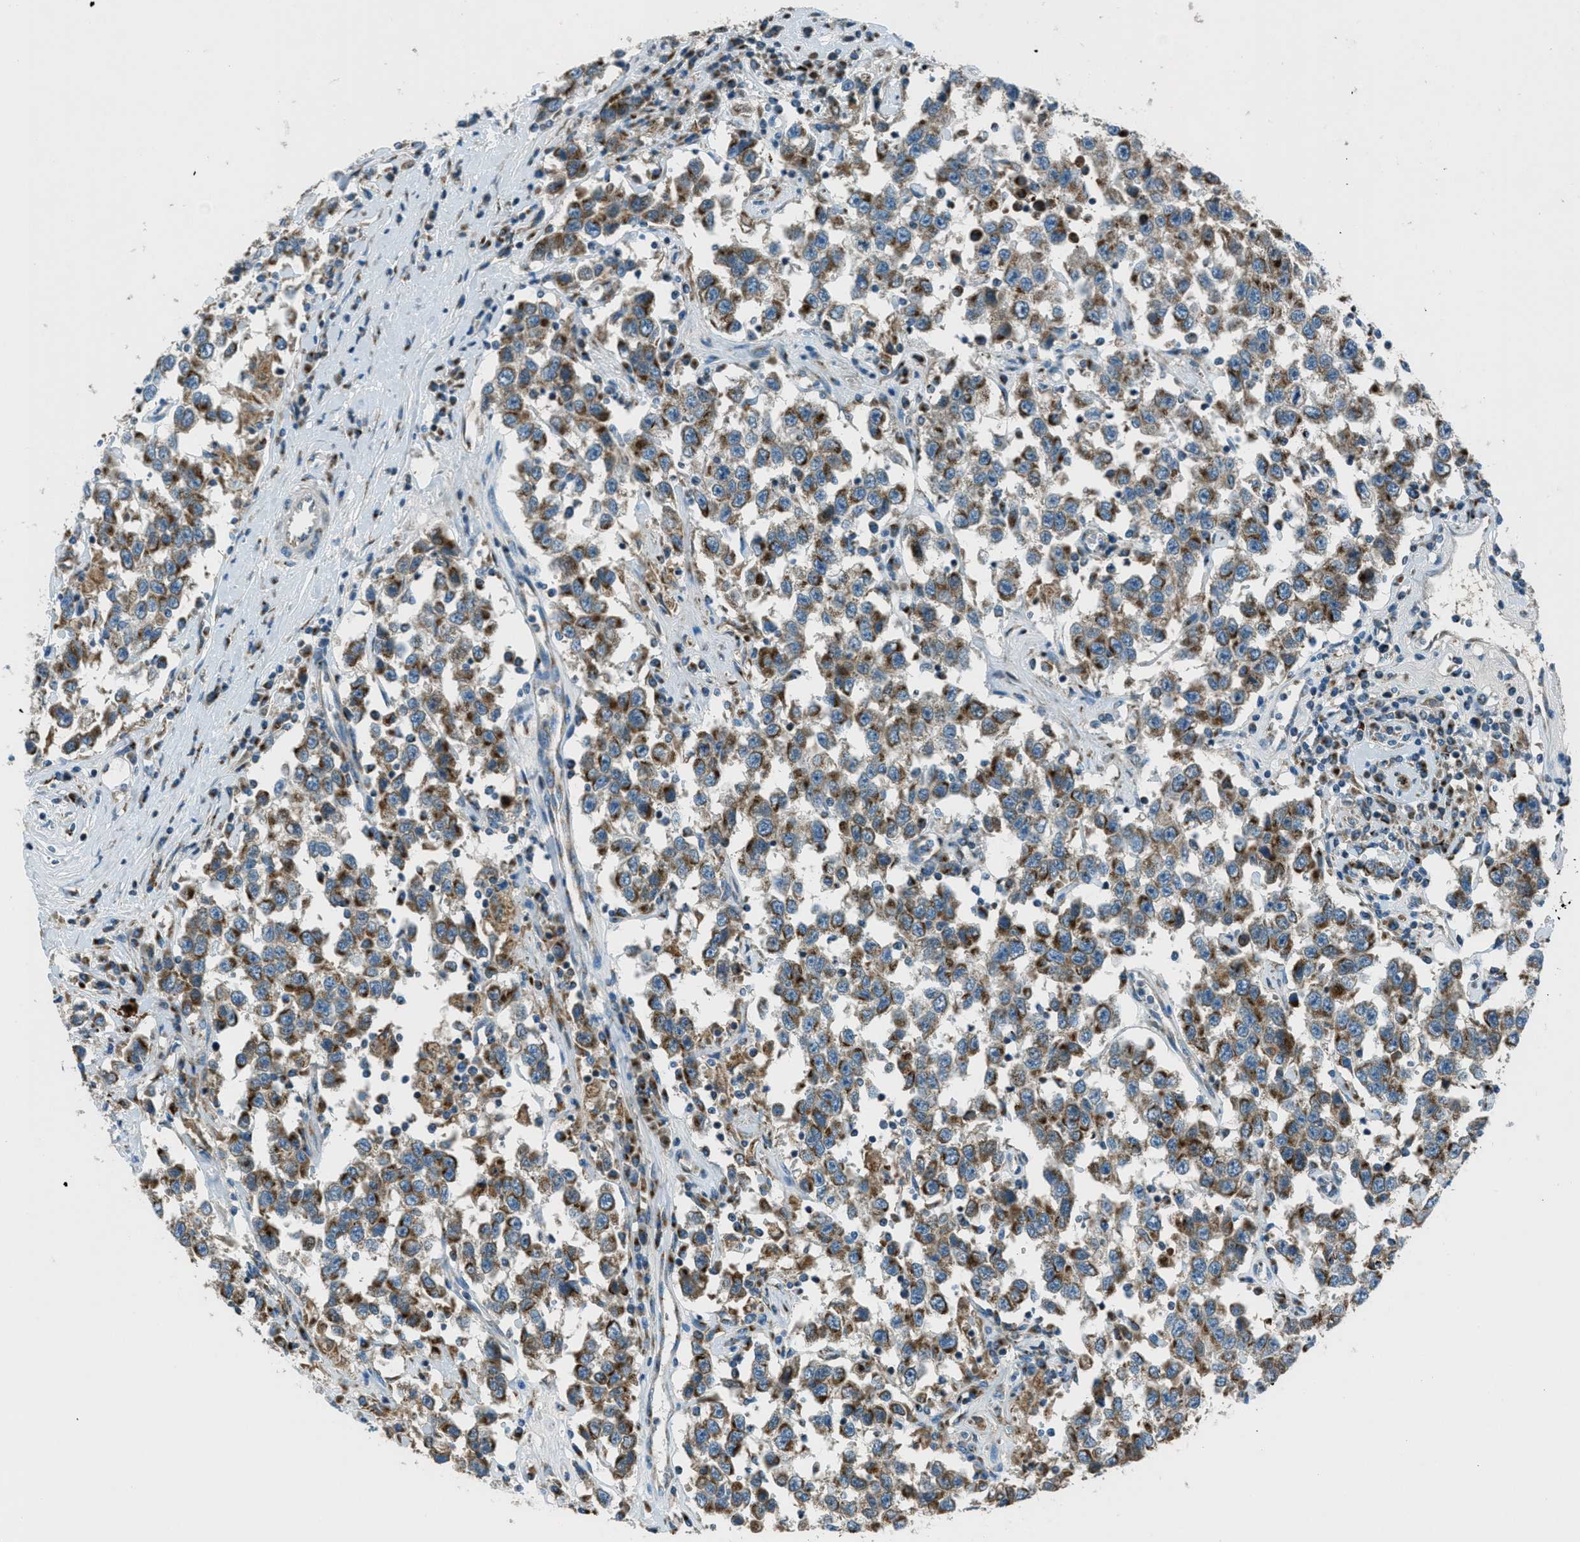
{"staining": {"intensity": "moderate", "quantity": ">75%", "location": "cytoplasmic/membranous"}, "tissue": "testis cancer", "cell_type": "Tumor cells", "image_type": "cancer", "snomed": [{"axis": "morphology", "description": "Seminoma, NOS"}, {"axis": "topography", "description": "Testis"}], "caption": "Brown immunohistochemical staining in human testis cancer (seminoma) demonstrates moderate cytoplasmic/membranous expression in about >75% of tumor cells.", "gene": "BCKDK", "patient": {"sex": "male", "age": 41}}